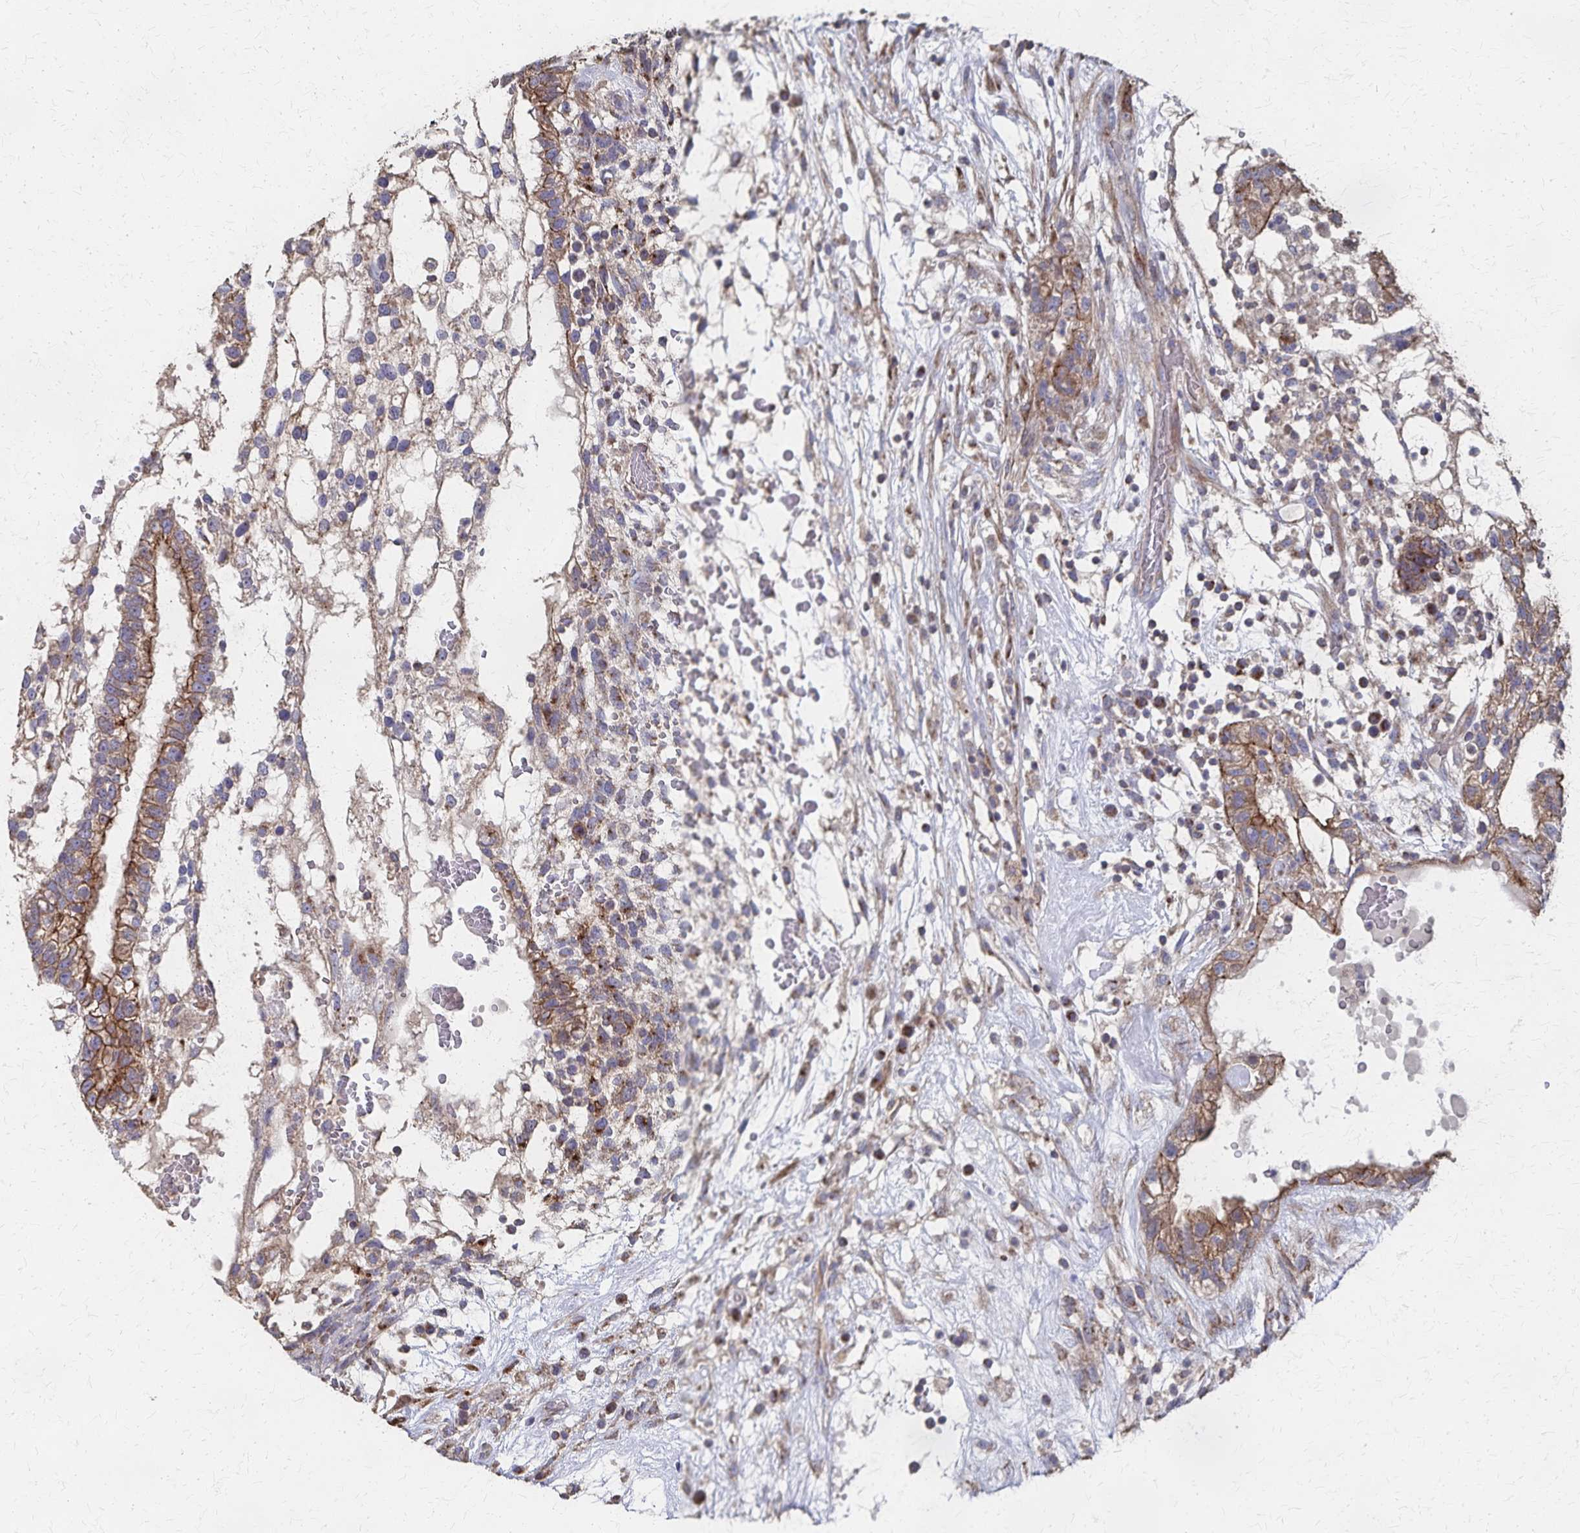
{"staining": {"intensity": "moderate", "quantity": ">75%", "location": "cytoplasmic/membranous"}, "tissue": "testis cancer", "cell_type": "Tumor cells", "image_type": "cancer", "snomed": [{"axis": "morphology", "description": "Normal tissue, NOS"}, {"axis": "morphology", "description": "Carcinoma, Embryonal, NOS"}, {"axis": "topography", "description": "Testis"}], "caption": "Embryonal carcinoma (testis) stained with DAB immunohistochemistry exhibits medium levels of moderate cytoplasmic/membranous staining in approximately >75% of tumor cells. The protein is shown in brown color, while the nuclei are stained blue.", "gene": "PGAP2", "patient": {"sex": "male", "age": 32}}